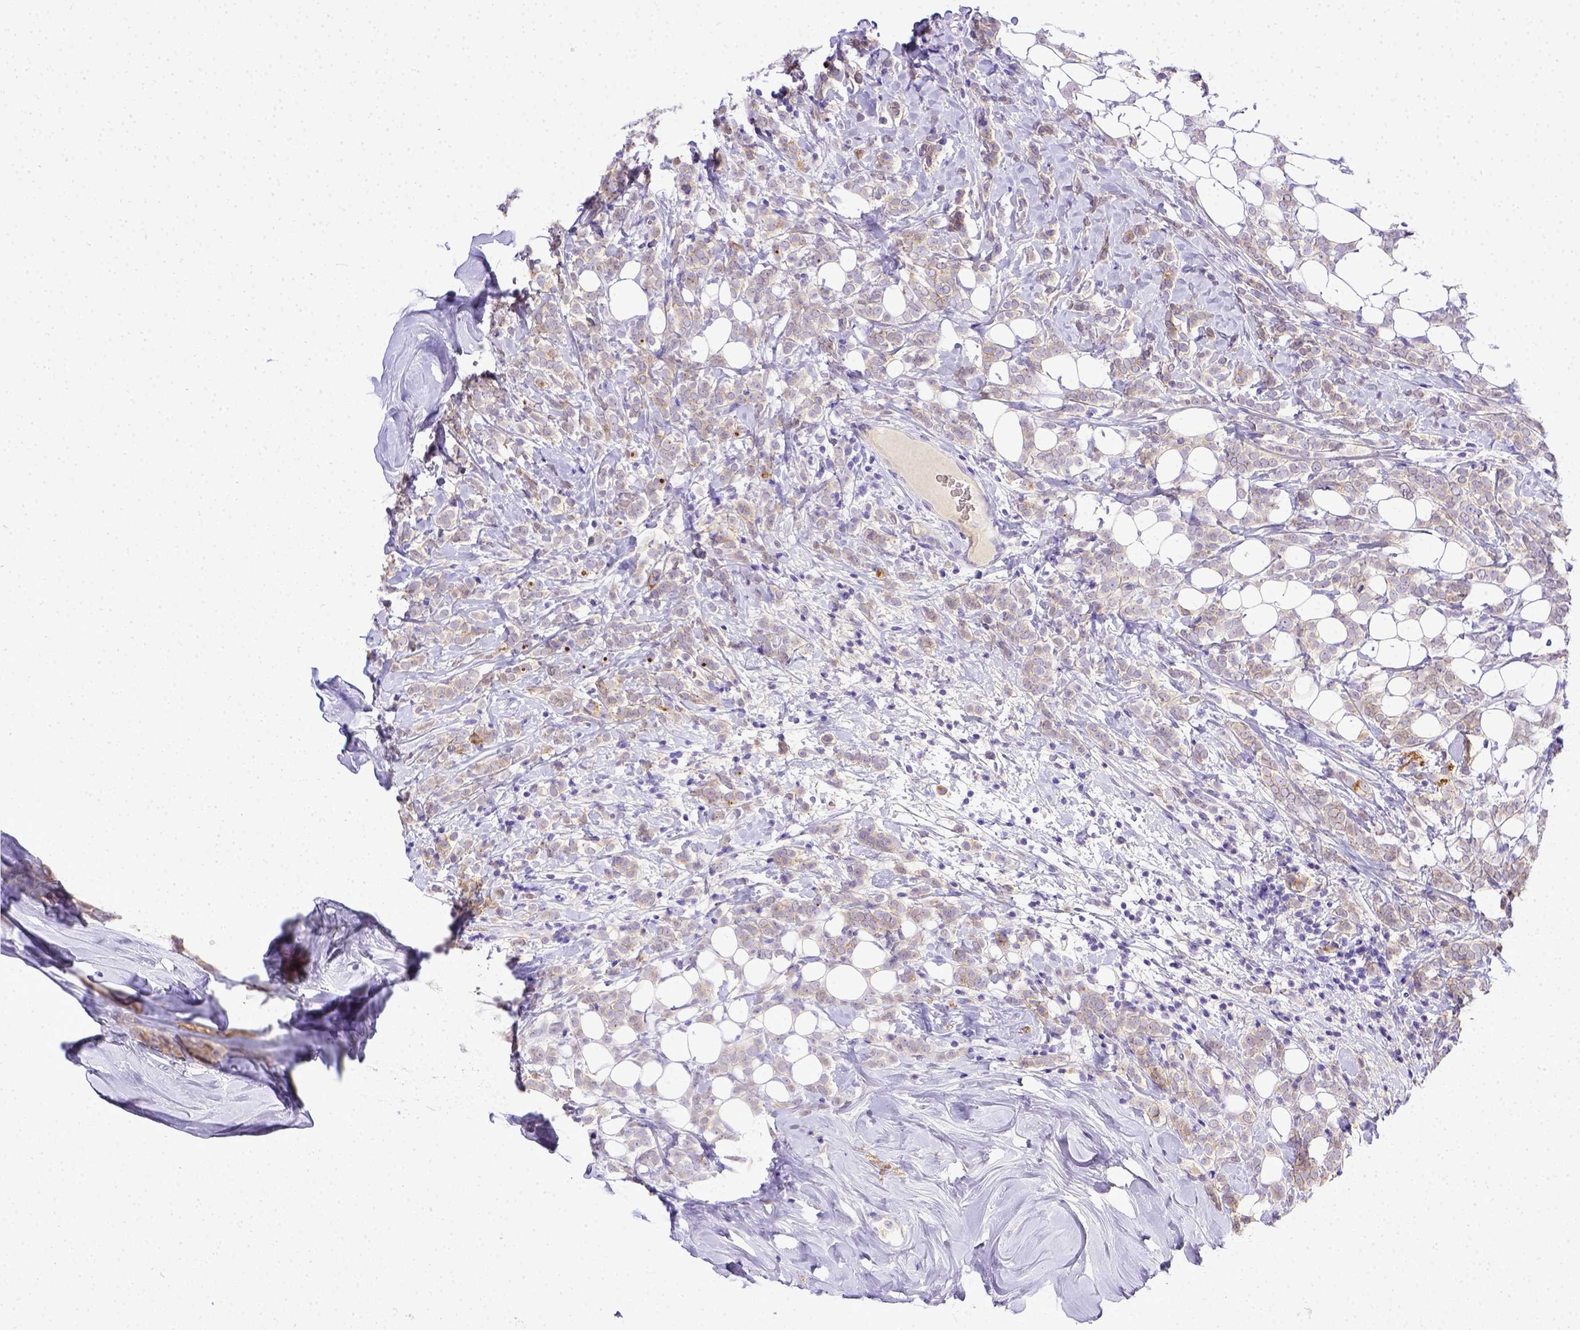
{"staining": {"intensity": "weak", "quantity": "25%-75%", "location": "cytoplasmic/membranous"}, "tissue": "breast cancer", "cell_type": "Tumor cells", "image_type": "cancer", "snomed": [{"axis": "morphology", "description": "Lobular carcinoma"}, {"axis": "topography", "description": "Breast"}], "caption": "Breast lobular carcinoma stained for a protein demonstrates weak cytoplasmic/membranous positivity in tumor cells.", "gene": "BTN1A1", "patient": {"sex": "female", "age": 49}}